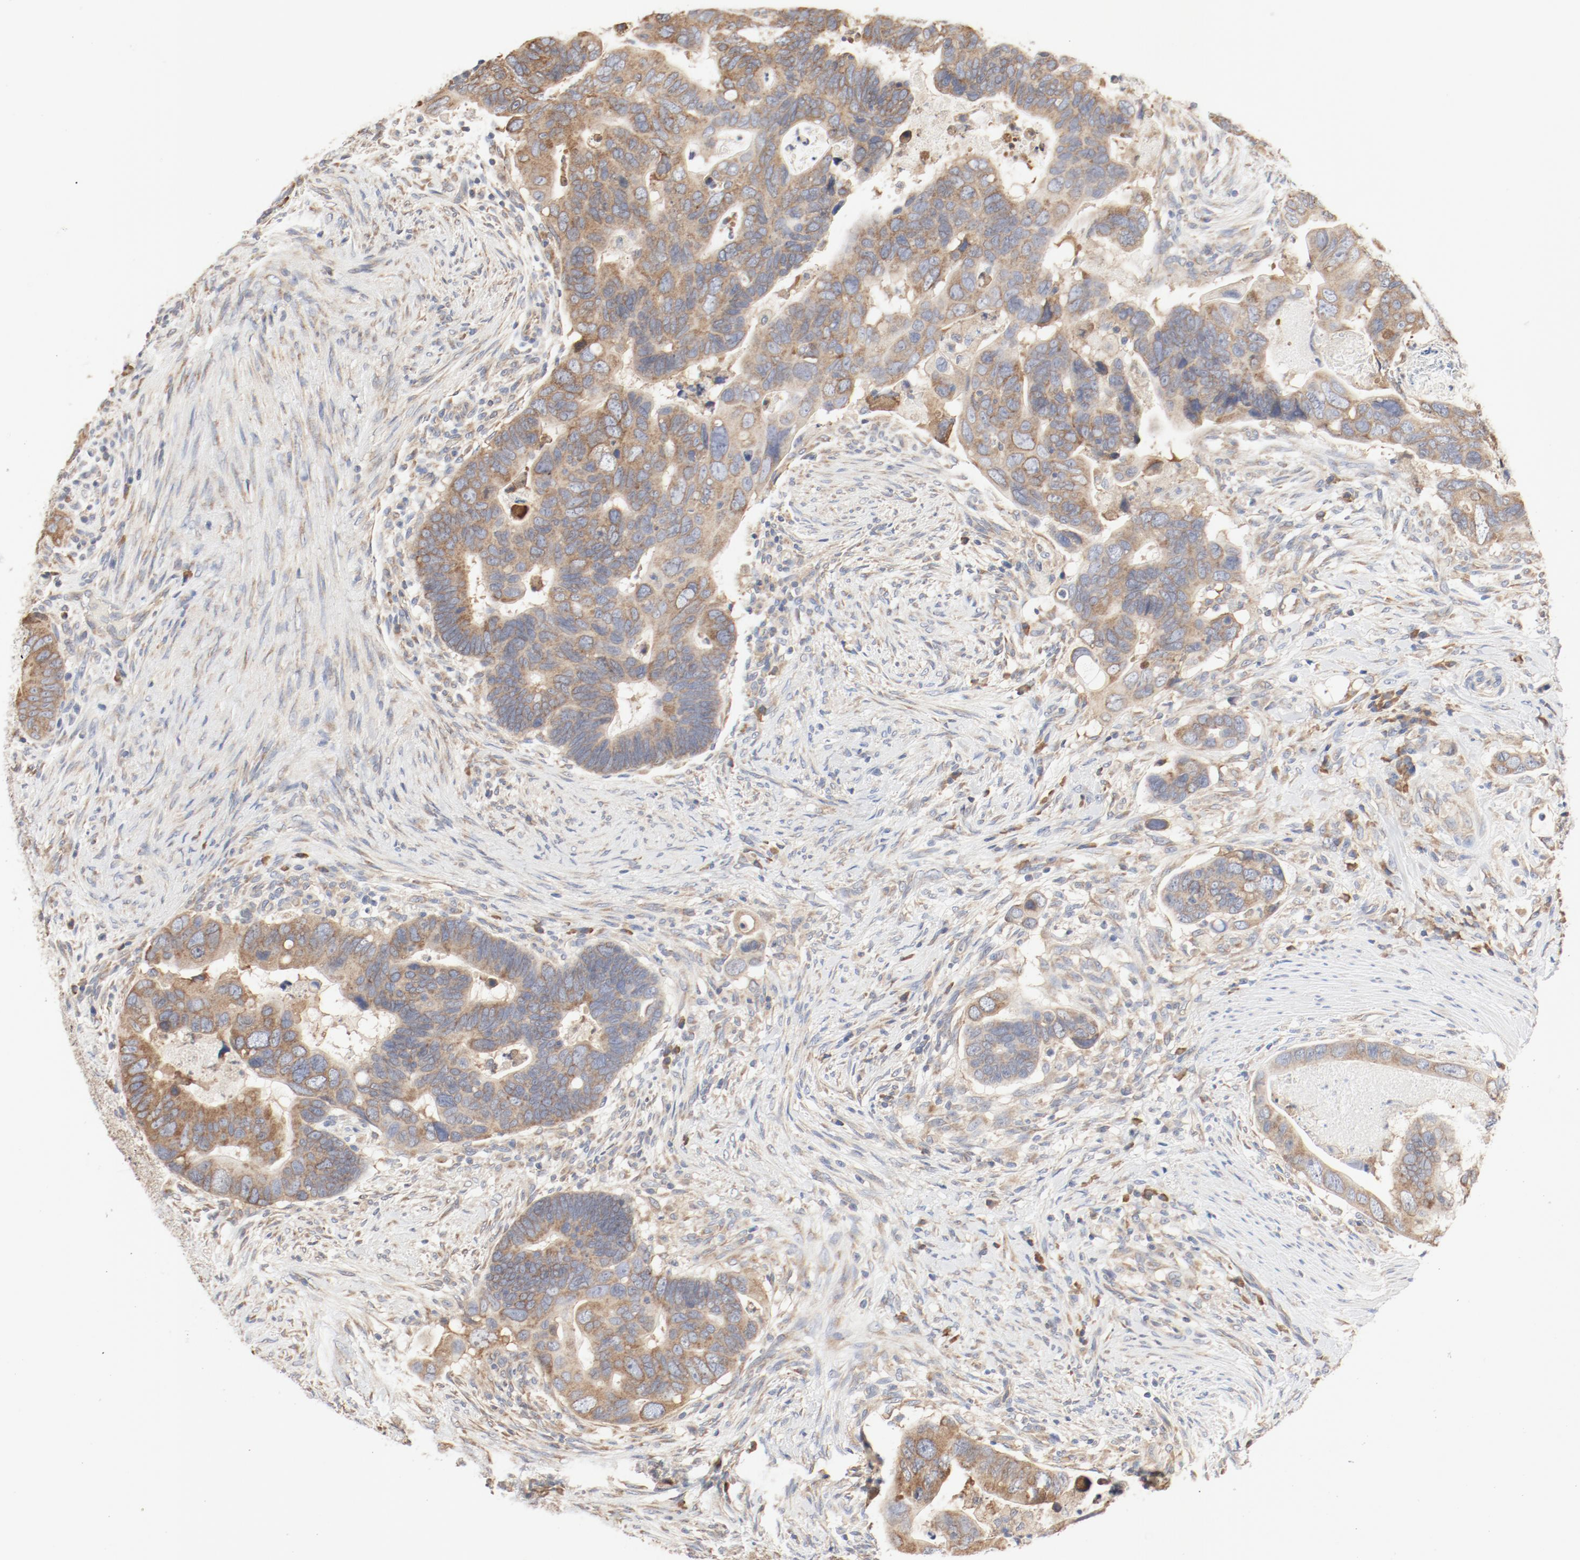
{"staining": {"intensity": "moderate", "quantity": ">75%", "location": "cytoplasmic/membranous"}, "tissue": "colorectal cancer", "cell_type": "Tumor cells", "image_type": "cancer", "snomed": [{"axis": "morphology", "description": "Adenocarcinoma, NOS"}, {"axis": "topography", "description": "Rectum"}], "caption": "IHC of colorectal cancer displays medium levels of moderate cytoplasmic/membranous staining in about >75% of tumor cells.", "gene": "RPS6", "patient": {"sex": "male", "age": 53}}